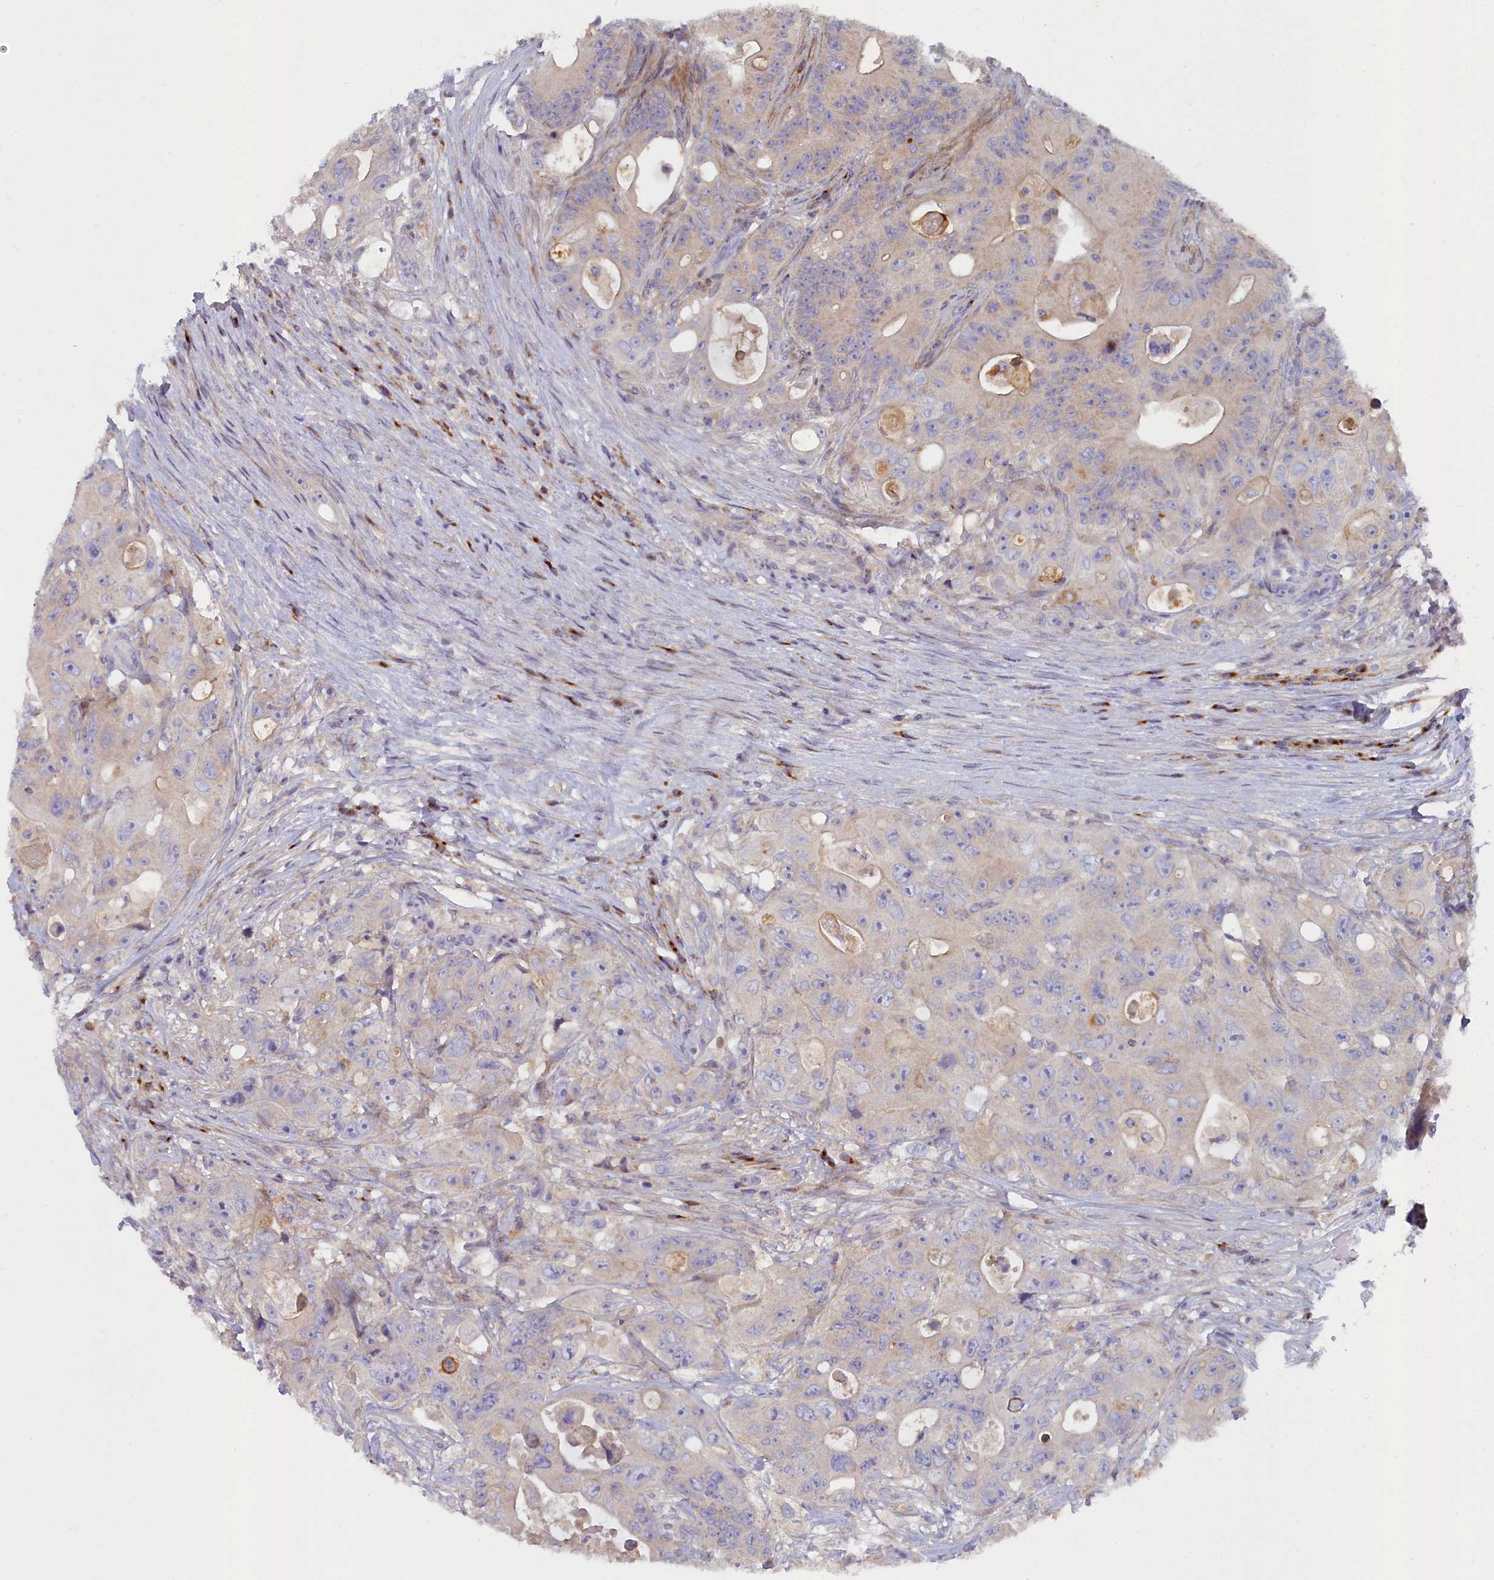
{"staining": {"intensity": "weak", "quantity": "25%-75%", "location": "cytoplasmic/membranous"}, "tissue": "colorectal cancer", "cell_type": "Tumor cells", "image_type": "cancer", "snomed": [{"axis": "morphology", "description": "Adenocarcinoma, NOS"}, {"axis": "topography", "description": "Colon"}], "caption": "There is low levels of weak cytoplasmic/membranous expression in tumor cells of colorectal cancer (adenocarcinoma), as demonstrated by immunohistochemical staining (brown color).", "gene": "B9D2", "patient": {"sex": "female", "age": 46}}